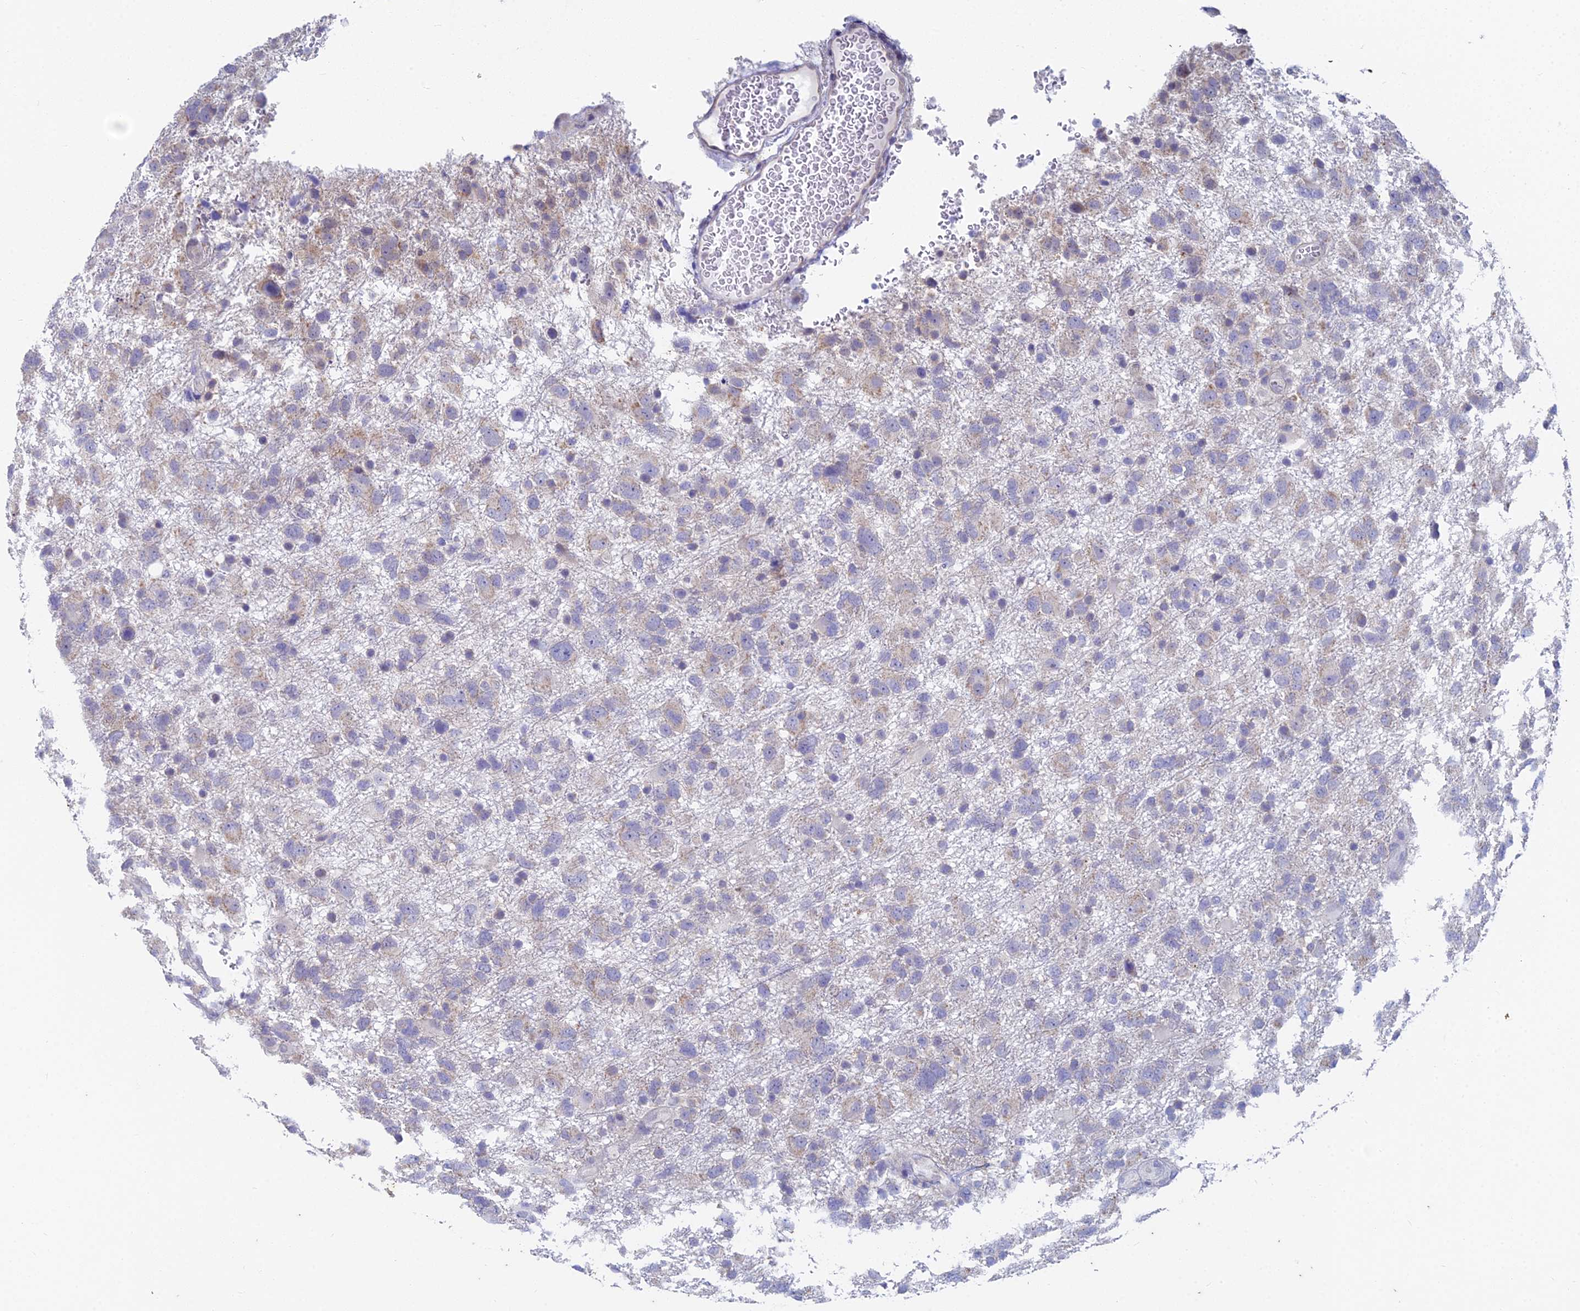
{"staining": {"intensity": "weak", "quantity": "<25%", "location": "cytoplasmic/membranous"}, "tissue": "glioma", "cell_type": "Tumor cells", "image_type": "cancer", "snomed": [{"axis": "morphology", "description": "Glioma, malignant, High grade"}, {"axis": "topography", "description": "Brain"}], "caption": "The photomicrograph exhibits no significant positivity in tumor cells of malignant high-grade glioma.", "gene": "EEF2KMT", "patient": {"sex": "male", "age": 61}}